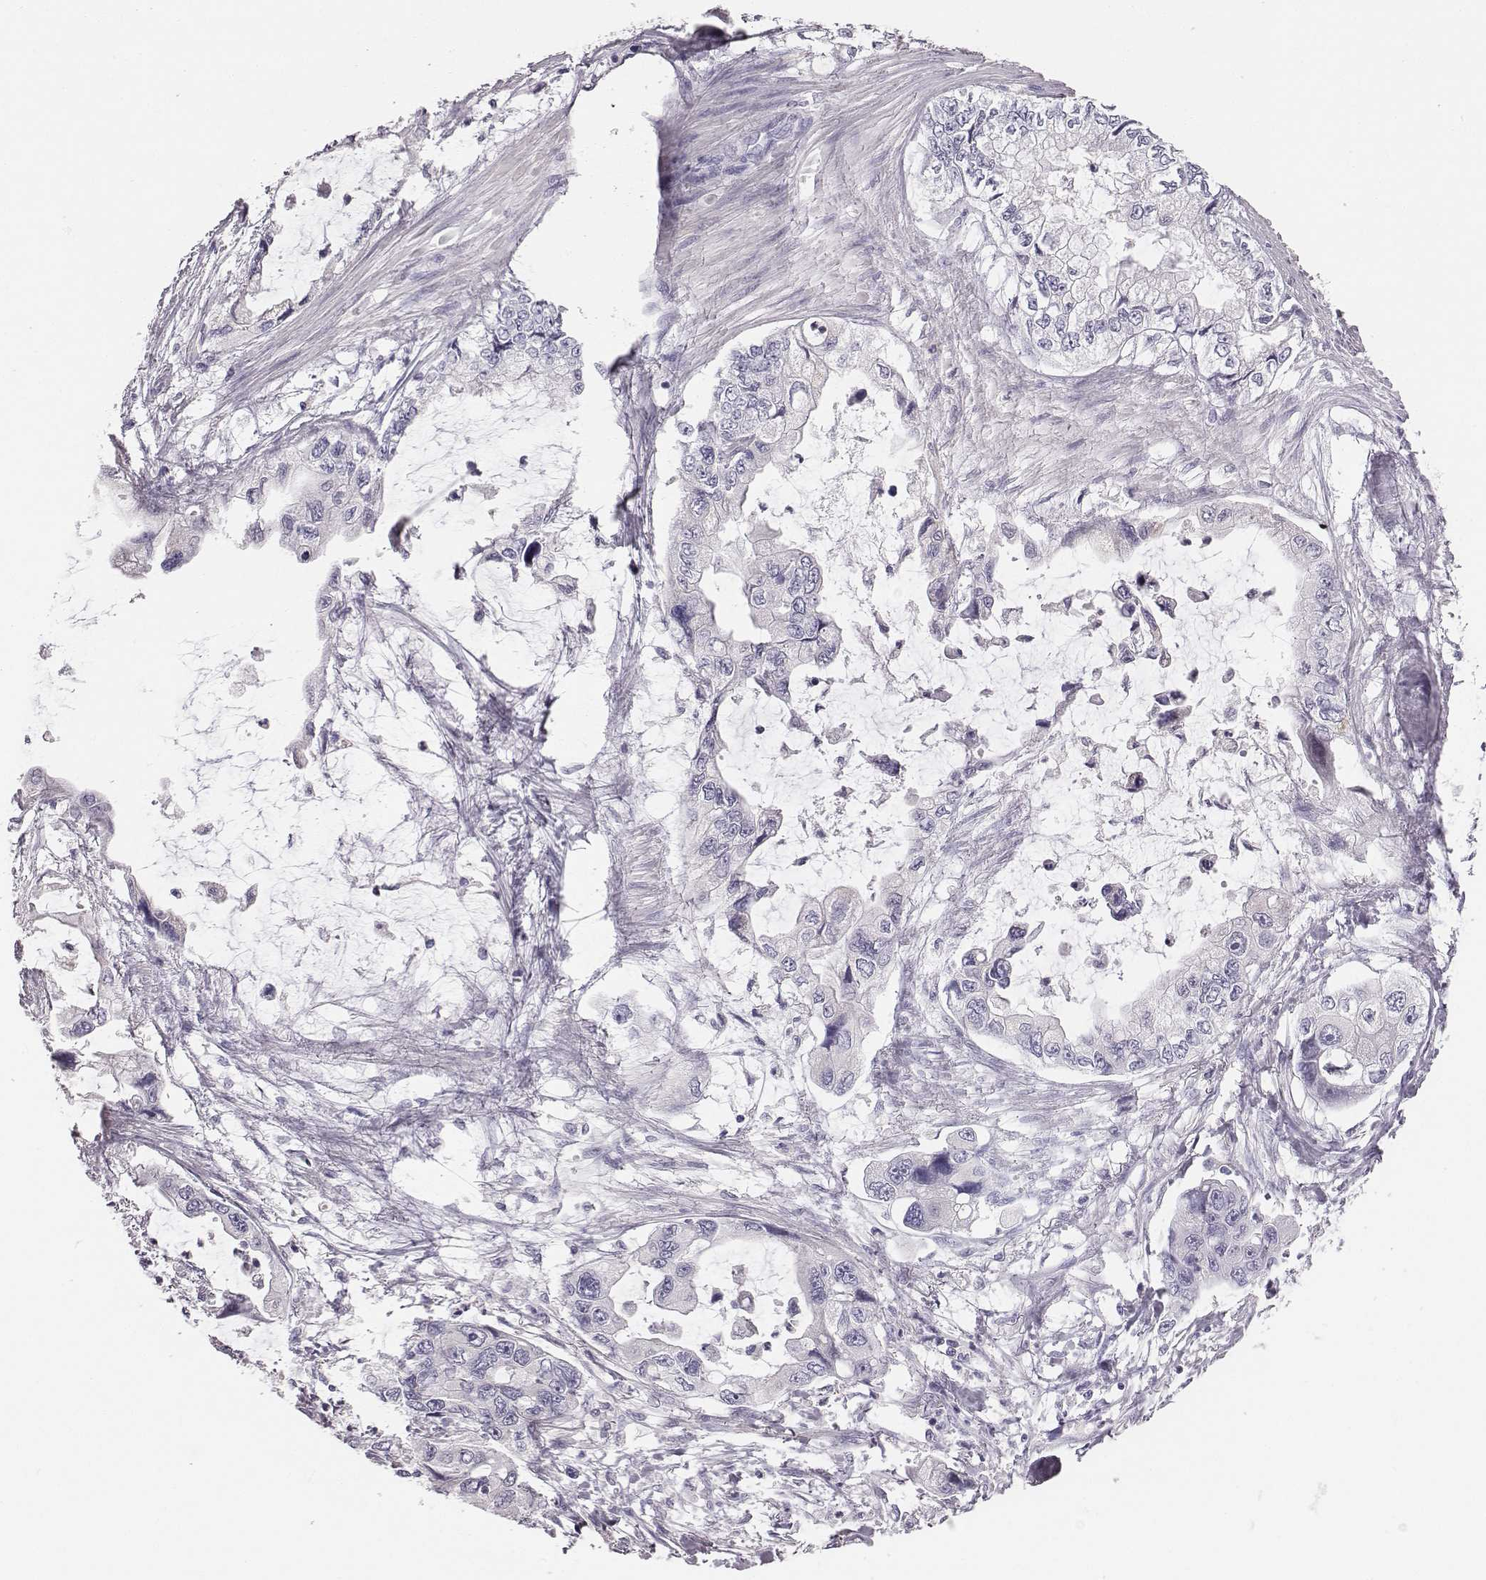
{"staining": {"intensity": "negative", "quantity": "none", "location": "none"}, "tissue": "stomach cancer", "cell_type": "Tumor cells", "image_type": "cancer", "snomed": [{"axis": "morphology", "description": "Adenocarcinoma, NOS"}, {"axis": "topography", "description": "Pancreas"}, {"axis": "topography", "description": "Stomach, upper"}, {"axis": "topography", "description": "Stomach"}], "caption": "This is an immunohistochemistry (IHC) micrograph of human stomach cancer (adenocarcinoma). There is no staining in tumor cells.", "gene": "ADAM7", "patient": {"sex": "male", "age": 77}}